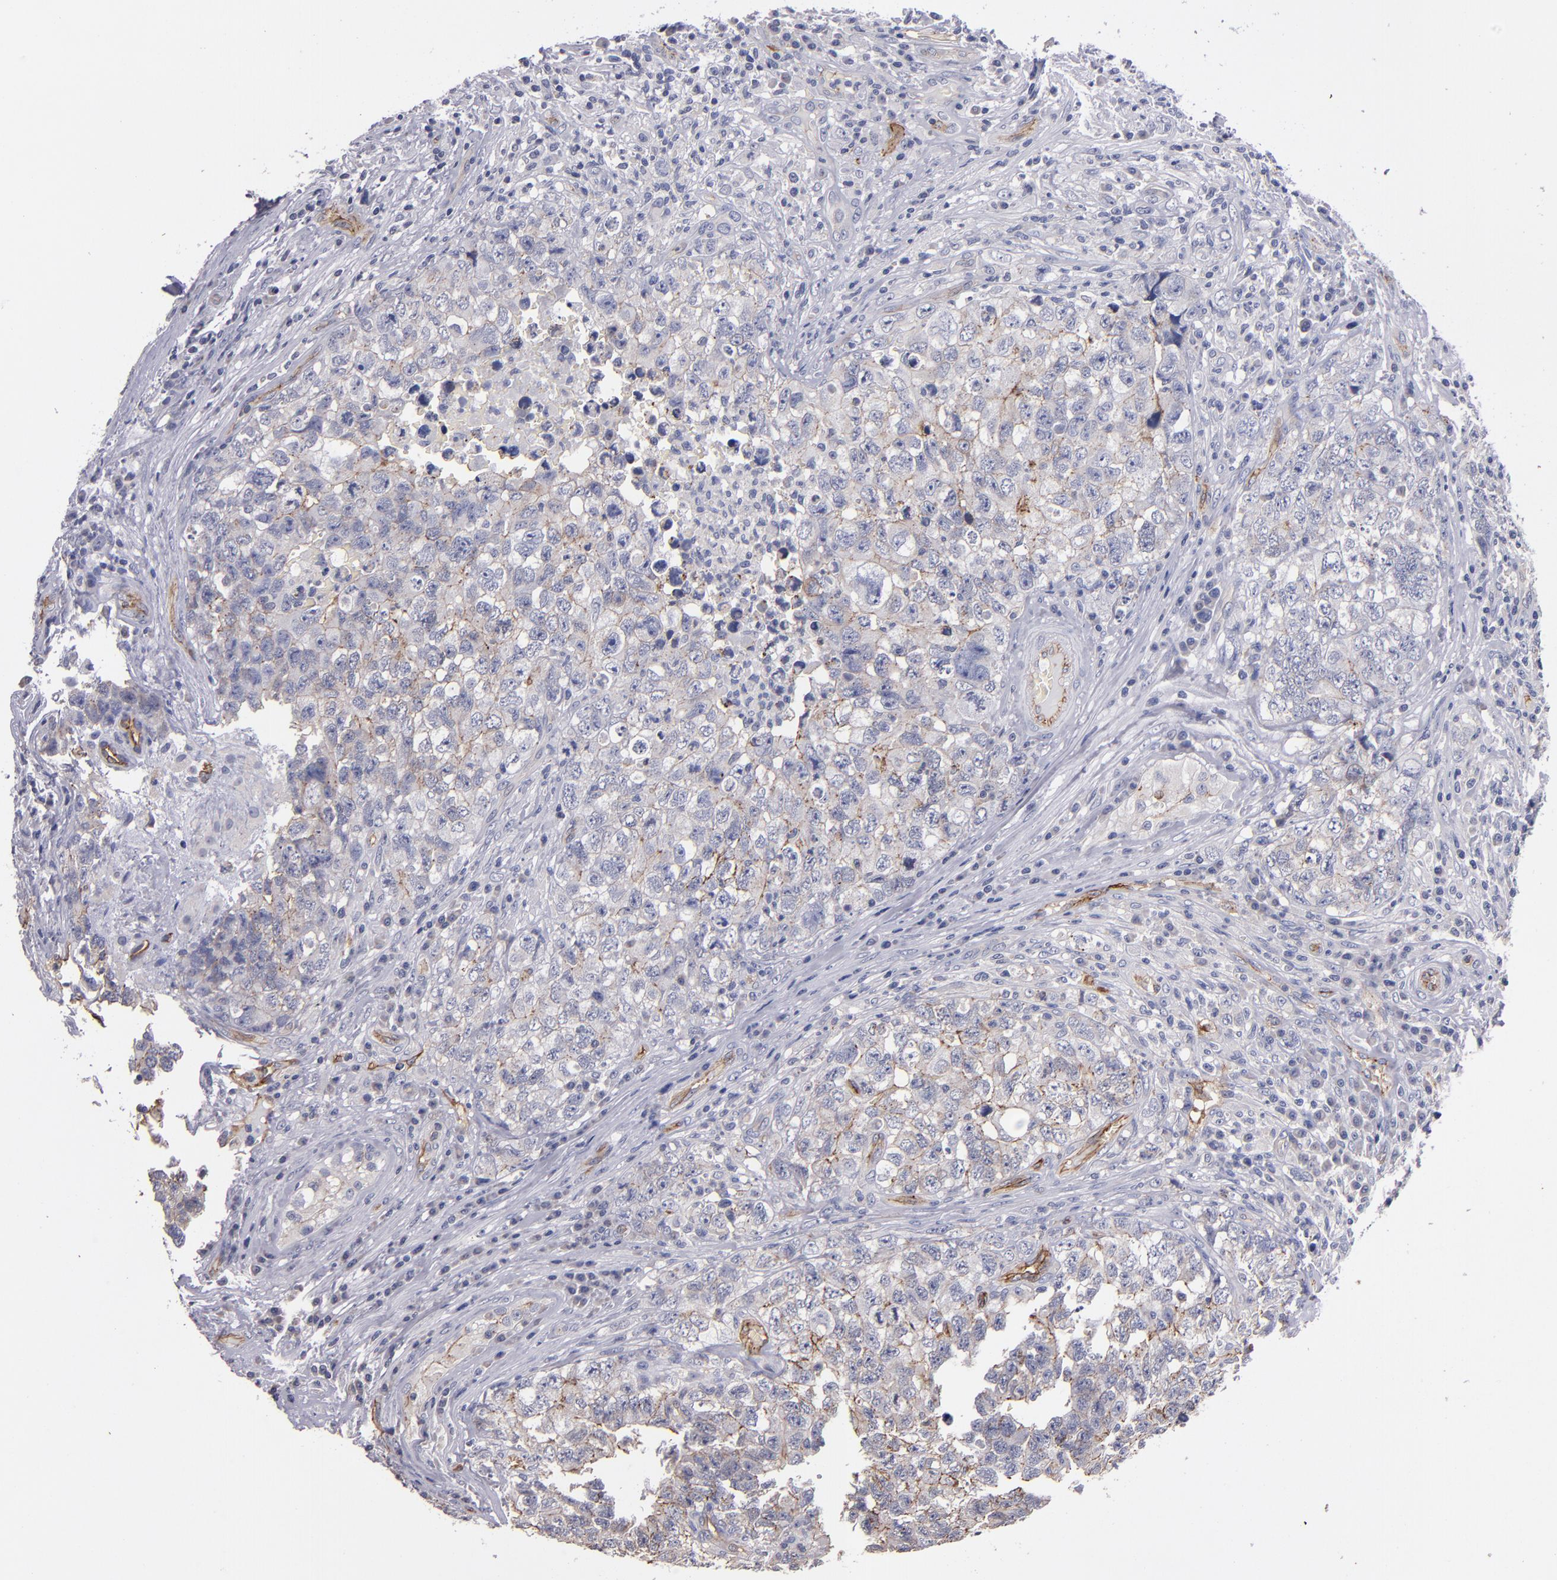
{"staining": {"intensity": "weak", "quantity": "<25%", "location": "cytoplasmic/membranous"}, "tissue": "testis cancer", "cell_type": "Tumor cells", "image_type": "cancer", "snomed": [{"axis": "morphology", "description": "Carcinoma, Embryonal, NOS"}, {"axis": "topography", "description": "Testis"}], "caption": "DAB (3,3'-diaminobenzidine) immunohistochemical staining of human testis cancer (embryonal carcinoma) shows no significant positivity in tumor cells. (DAB (3,3'-diaminobenzidine) immunohistochemistry, high magnification).", "gene": "CLDN5", "patient": {"sex": "male", "age": 31}}